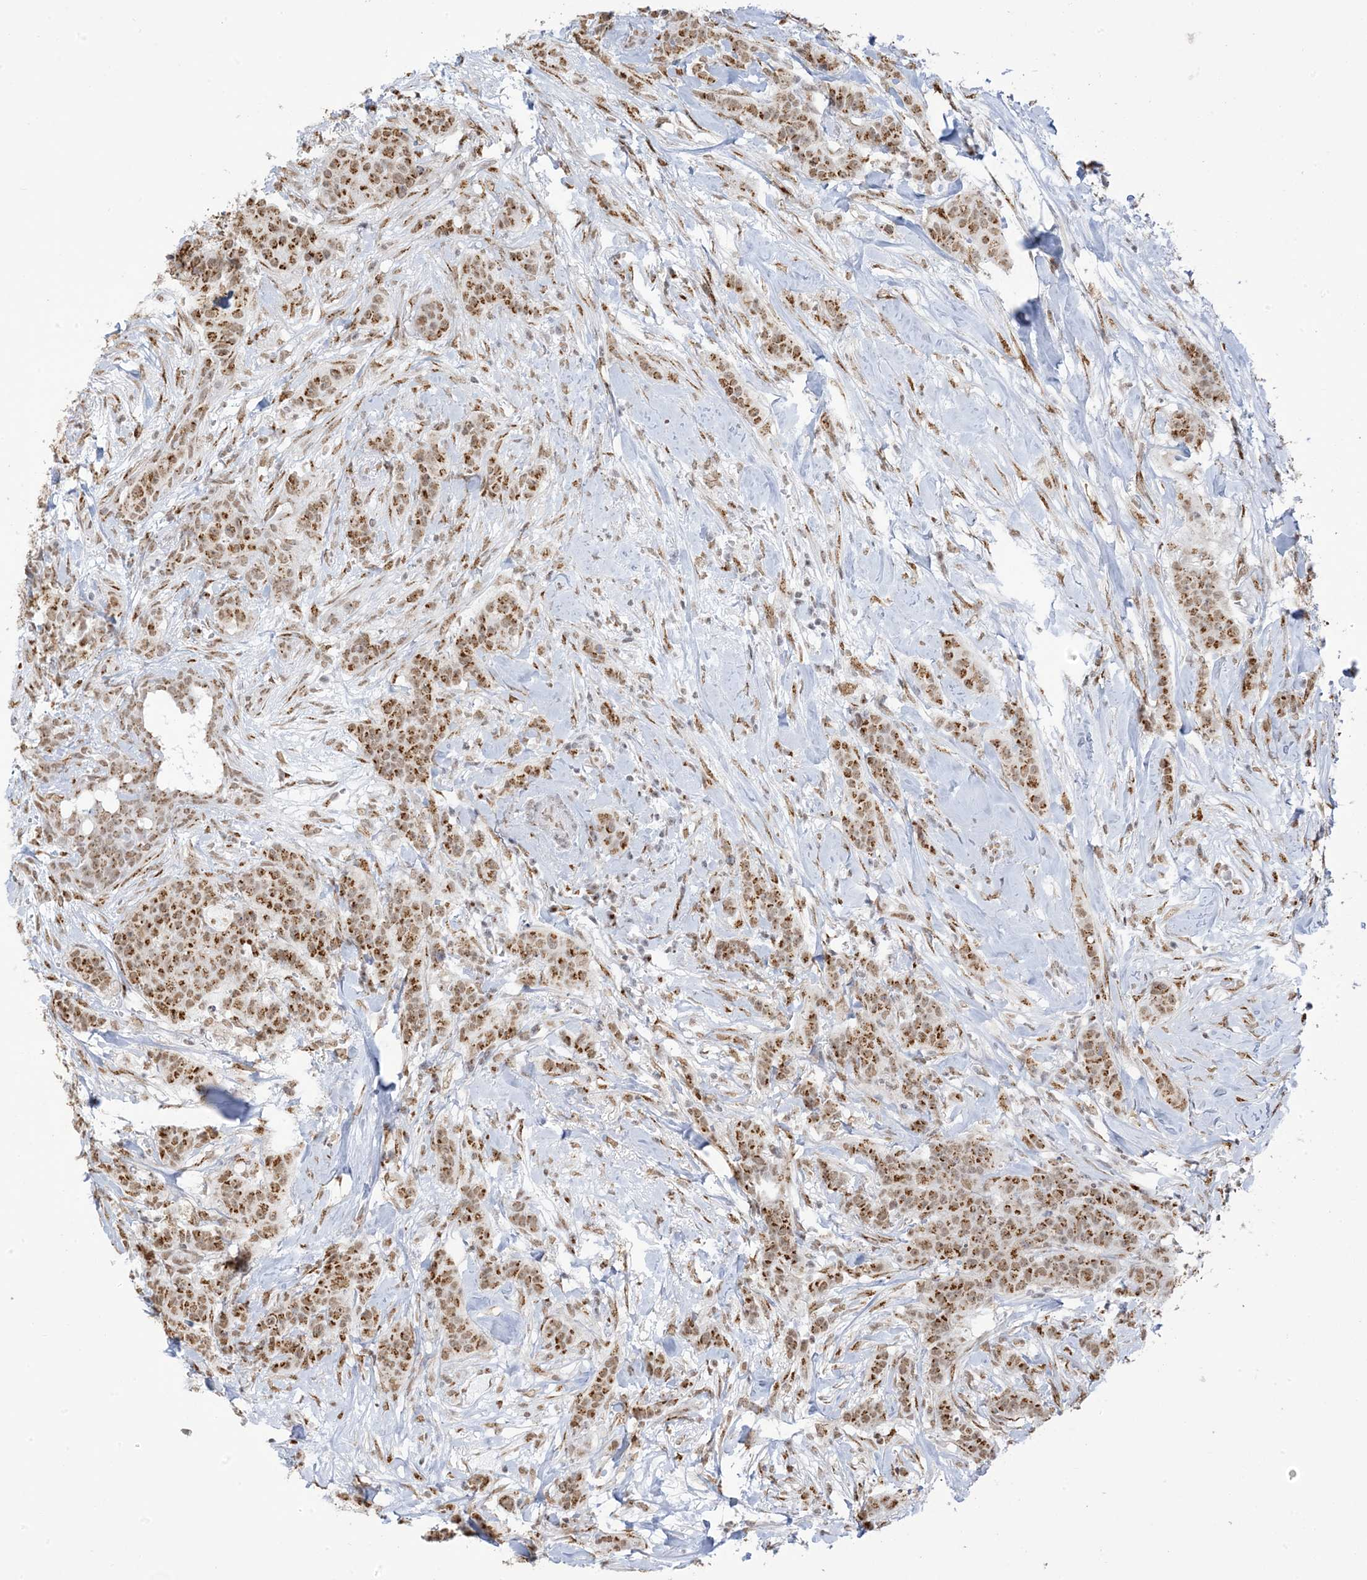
{"staining": {"intensity": "moderate", "quantity": ">75%", "location": "cytoplasmic/membranous,nuclear"}, "tissue": "breast cancer", "cell_type": "Tumor cells", "image_type": "cancer", "snomed": [{"axis": "morphology", "description": "Duct carcinoma"}, {"axis": "topography", "description": "Breast"}], "caption": "Human breast cancer stained with a protein marker exhibits moderate staining in tumor cells.", "gene": "GPR107", "patient": {"sex": "female", "age": 40}}